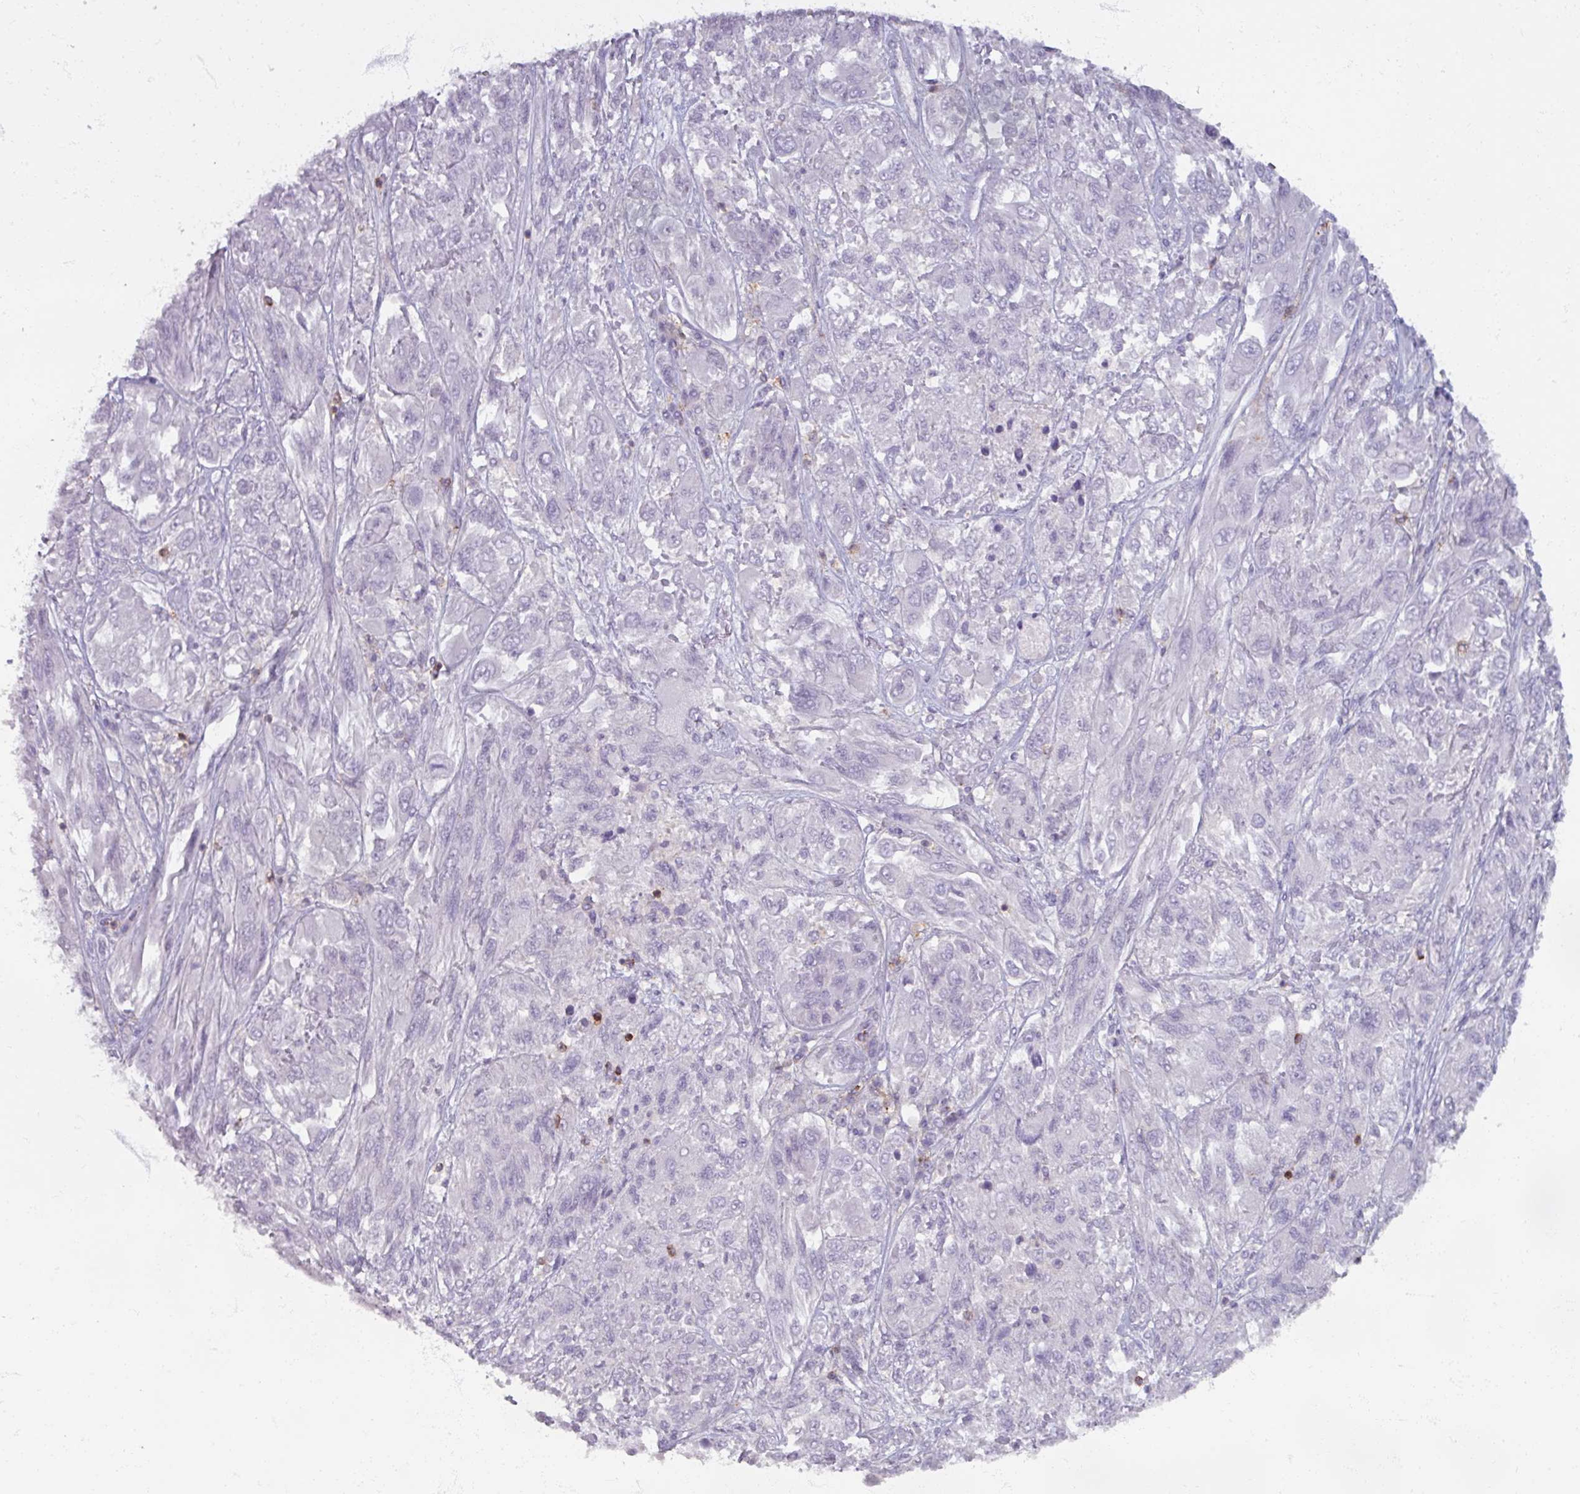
{"staining": {"intensity": "negative", "quantity": "none", "location": "none"}, "tissue": "melanoma", "cell_type": "Tumor cells", "image_type": "cancer", "snomed": [{"axis": "morphology", "description": "Malignant melanoma, NOS"}, {"axis": "topography", "description": "Skin"}], "caption": "The image displays no staining of tumor cells in melanoma.", "gene": "PTPRC", "patient": {"sex": "female", "age": 91}}